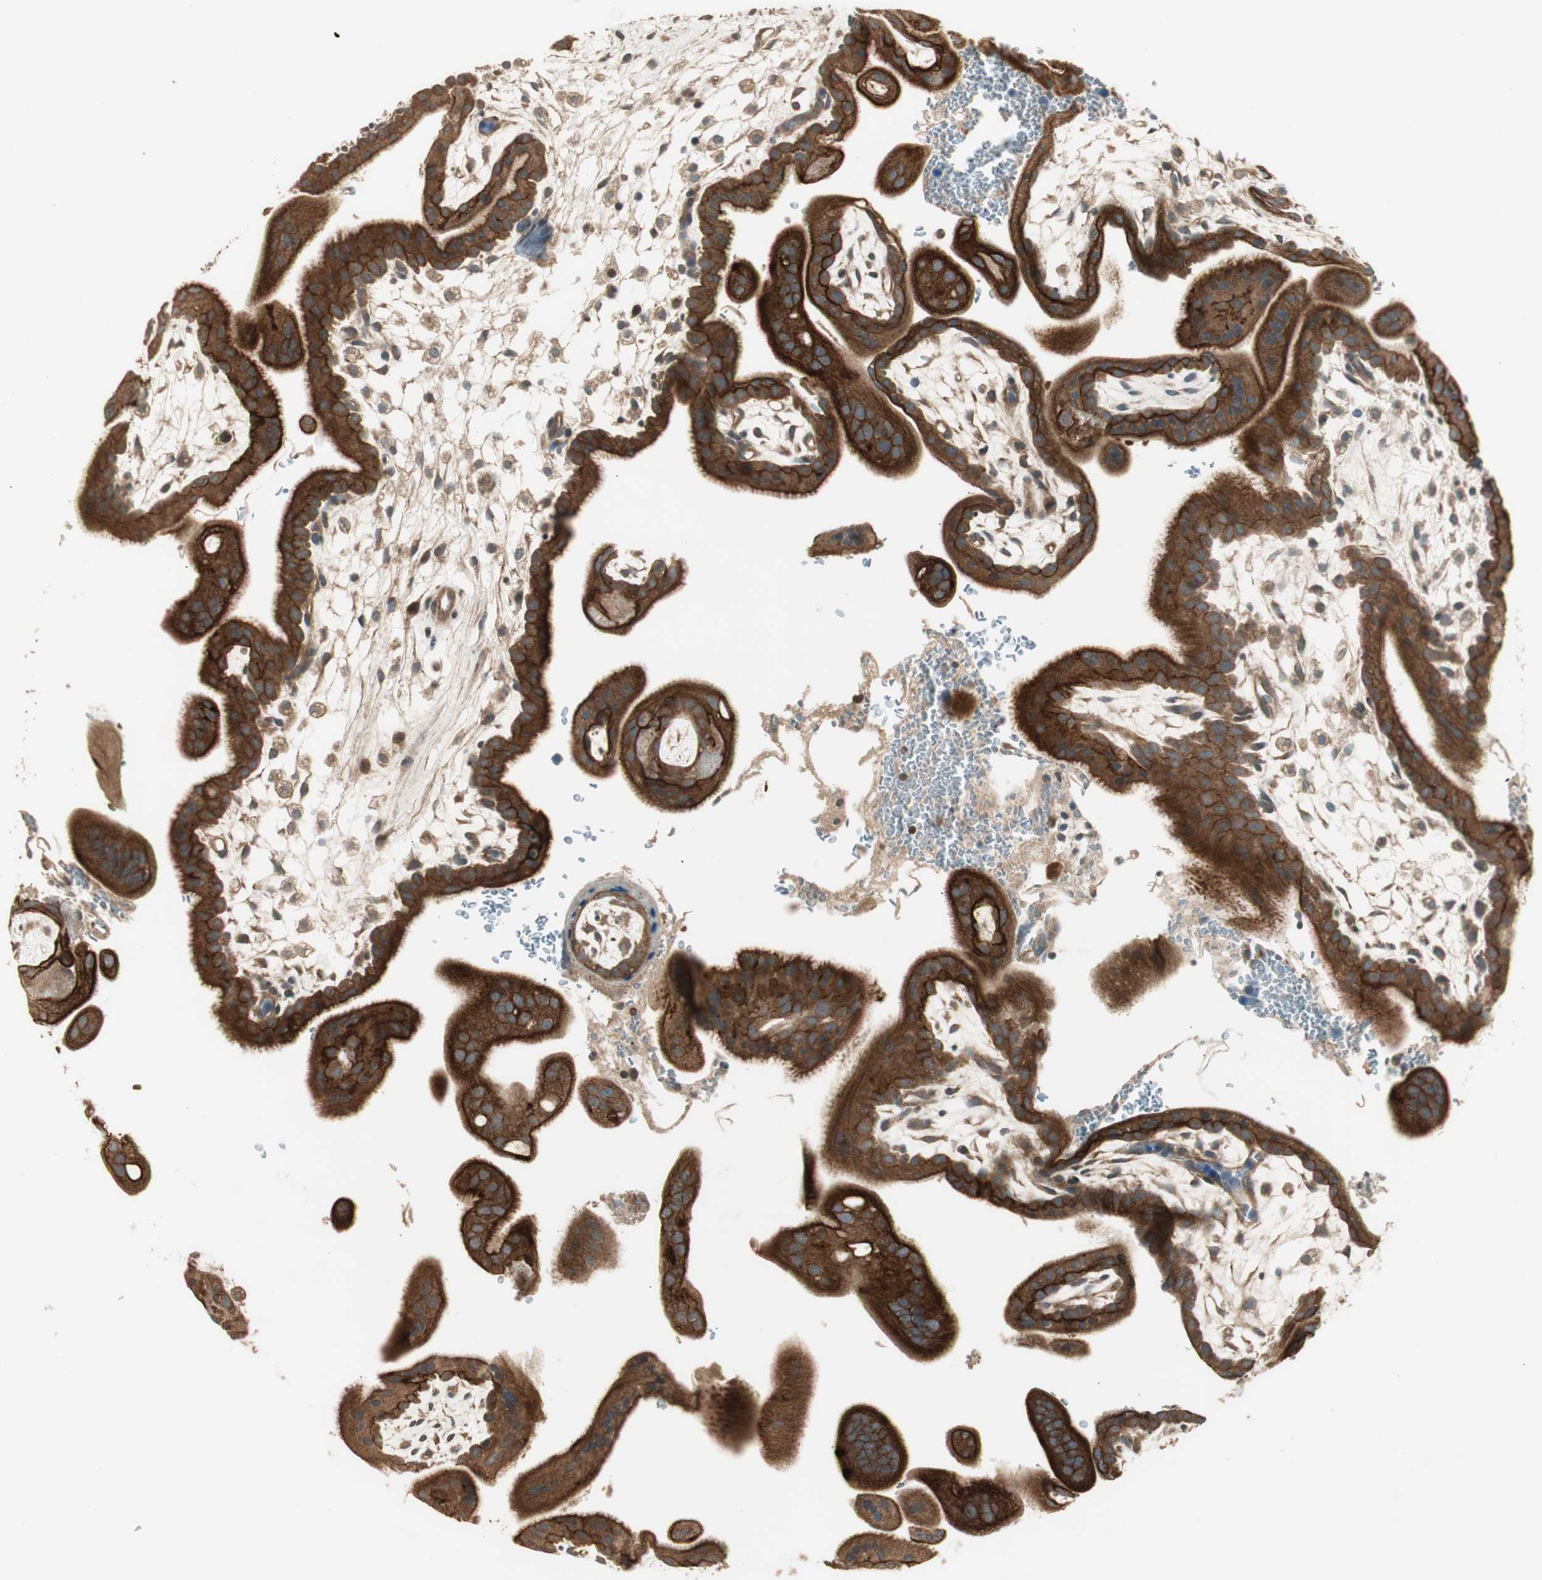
{"staining": {"intensity": "strong", "quantity": ">75%", "location": "cytoplasmic/membranous"}, "tissue": "placenta", "cell_type": "Trophoblastic cells", "image_type": "normal", "snomed": [{"axis": "morphology", "description": "Normal tissue, NOS"}, {"axis": "topography", "description": "Placenta"}], "caption": "Unremarkable placenta exhibits strong cytoplasmic/membranous expression in approximately >75% of trophoblastic cells Nuclei are stained in blue..", "gene": "PFDN5", "patient": {"sex": "female", "age": 35}}